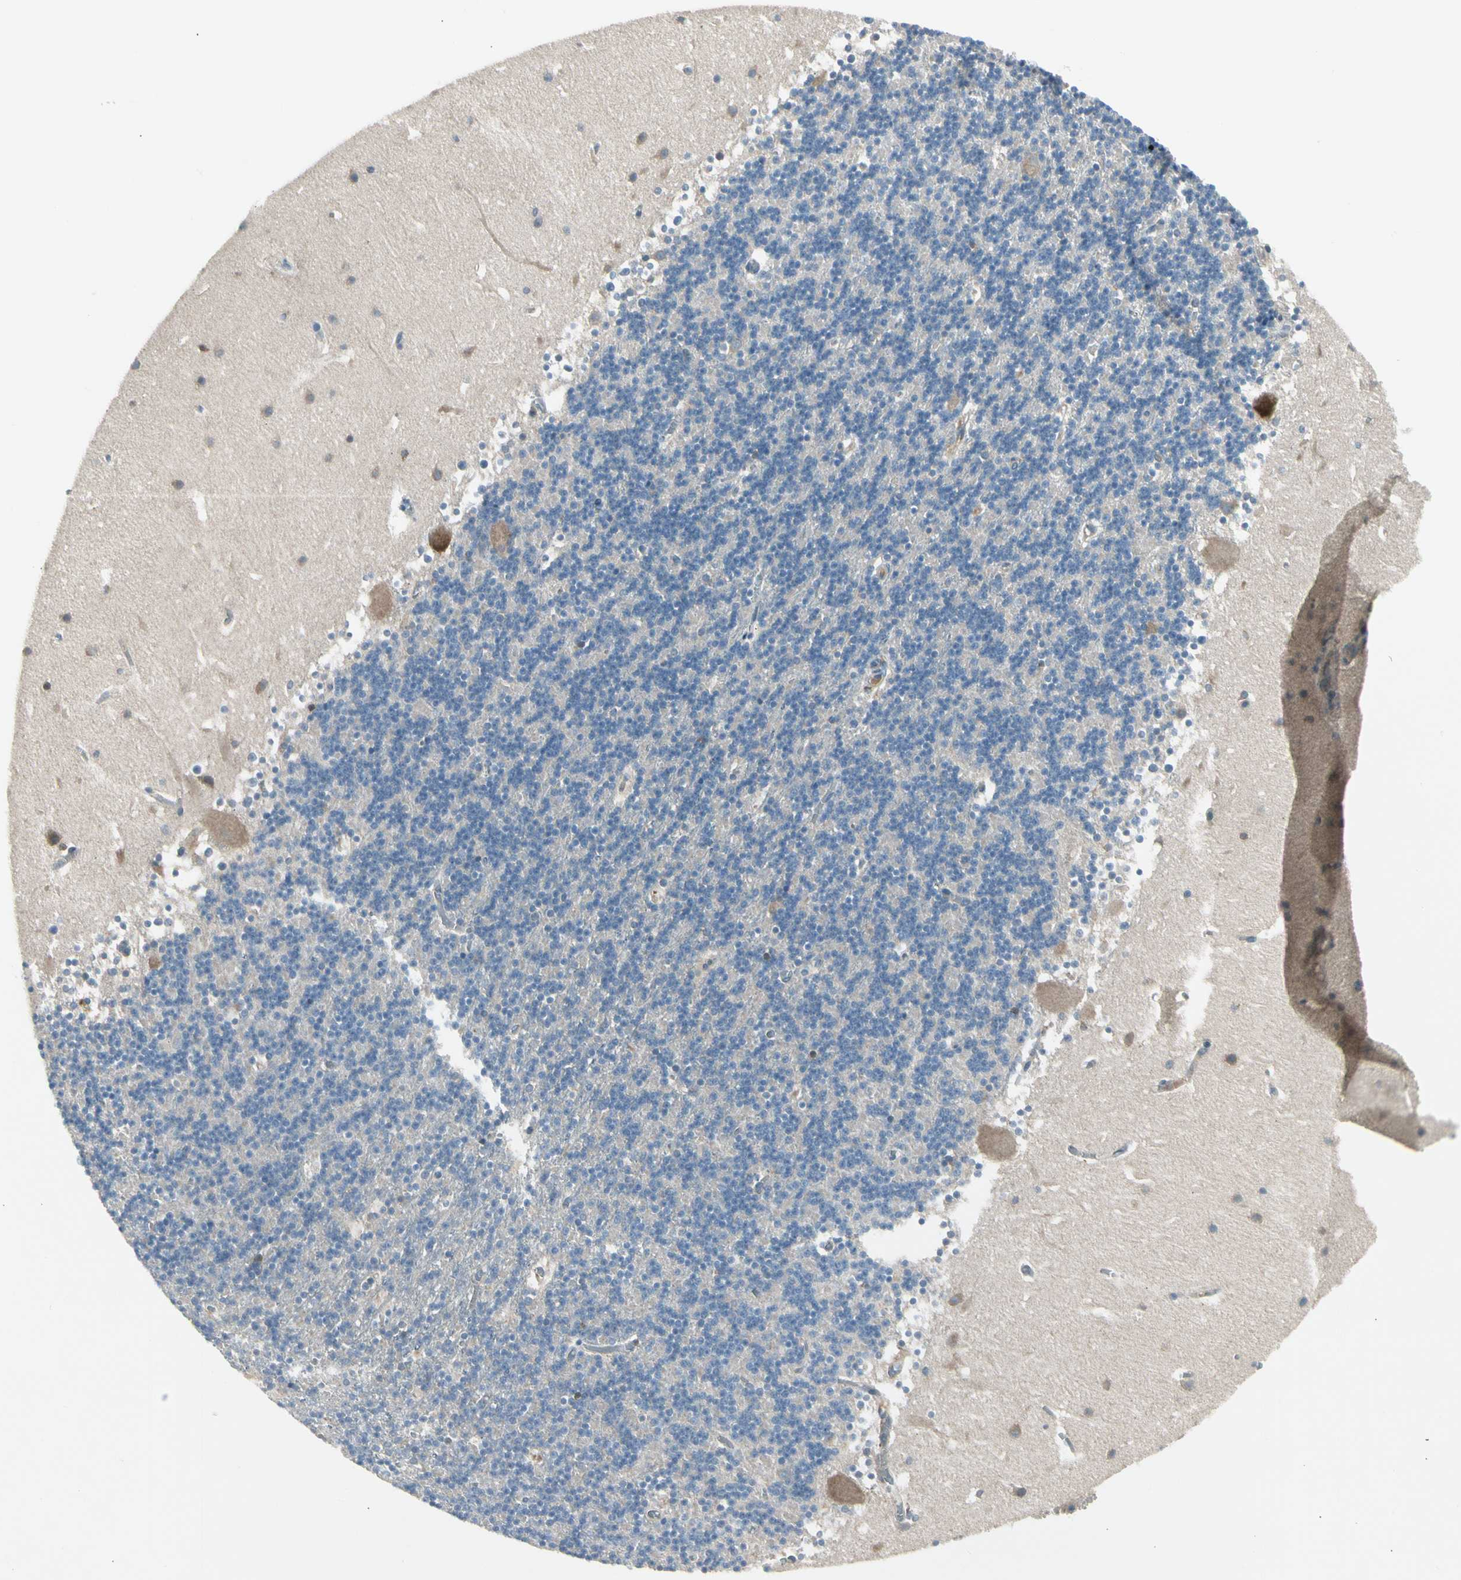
{"staining": {"intensity": "weak", "quantity": "<25%", "location": "cytoplasmic/membranous"}, "tissue": "cerebellum", "cell_type": "Cells in granular layer", "image_type": "normal", "snomed": [{"axis": "morphology", "description": "Normal tissue, NOS"}, {"axis": "topography", "description": "Cerebellum"}], "caption": "A high-resolution micrograph shows IHC staining of unremarkable cerebellum, which reveals no significant staining in cells in granular layer.", "gene": "PANK2", "patient": {"sex": "male", "age": 45}}